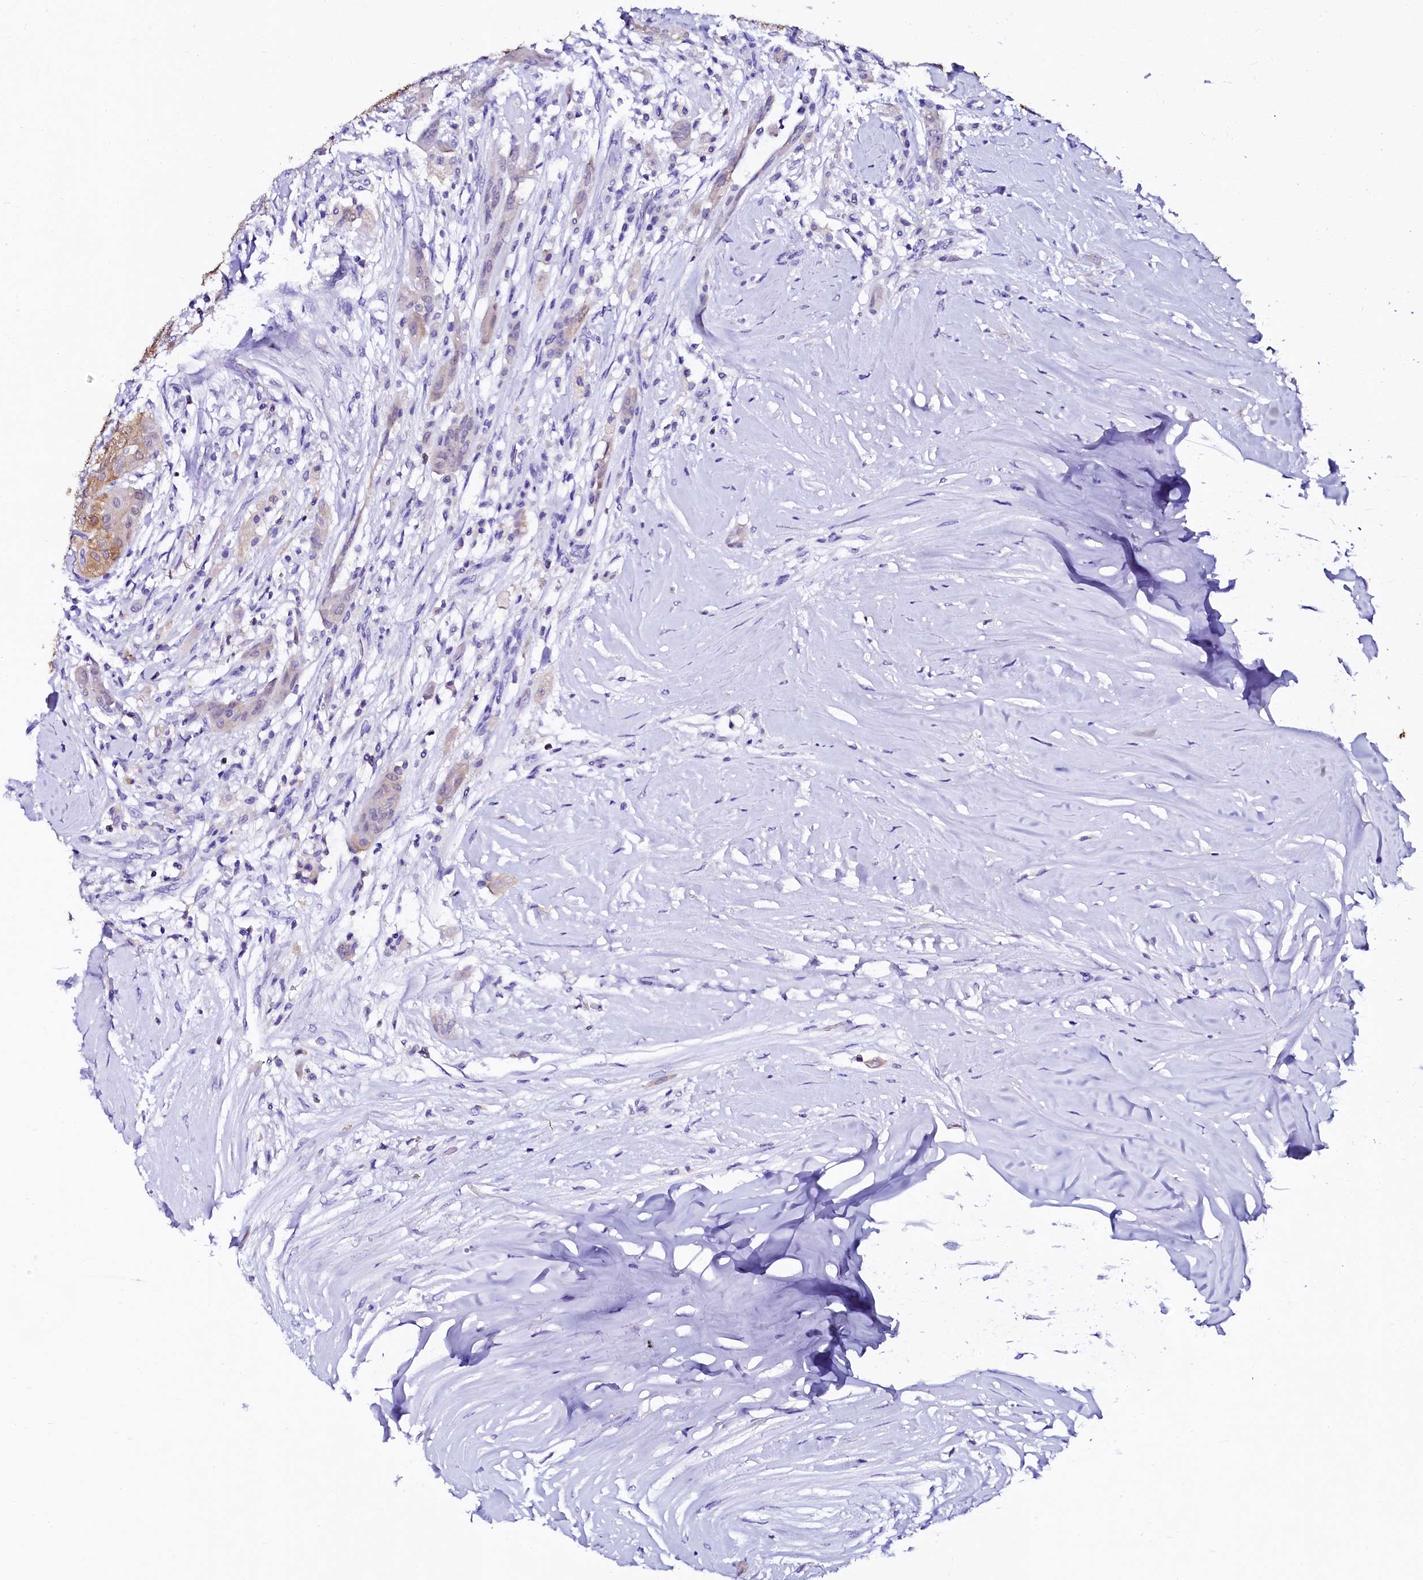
{"staining": {"intensity": "moderate", "quantity": "25%-75%", "location": "cytoplasmic/membranous"}, "tissue": "thyroid cancer", "cell_type": "Tumor cells", "image_type": "cancer", "snomed": [{"axis": "morphology", "description": "Papillary adenocarcinoma, NOS"}, {"axis": "topography", "description": "Thyroid gland"}], "caption": "Immunohistochemical staining of human thyroid cancer exhibits medium levels of moderate cytoplasmic/membranous protein positivity in about 25%-75% of tumor cells.", "gene": "SORD", "patient": {"sex": "female", "age": 59}}